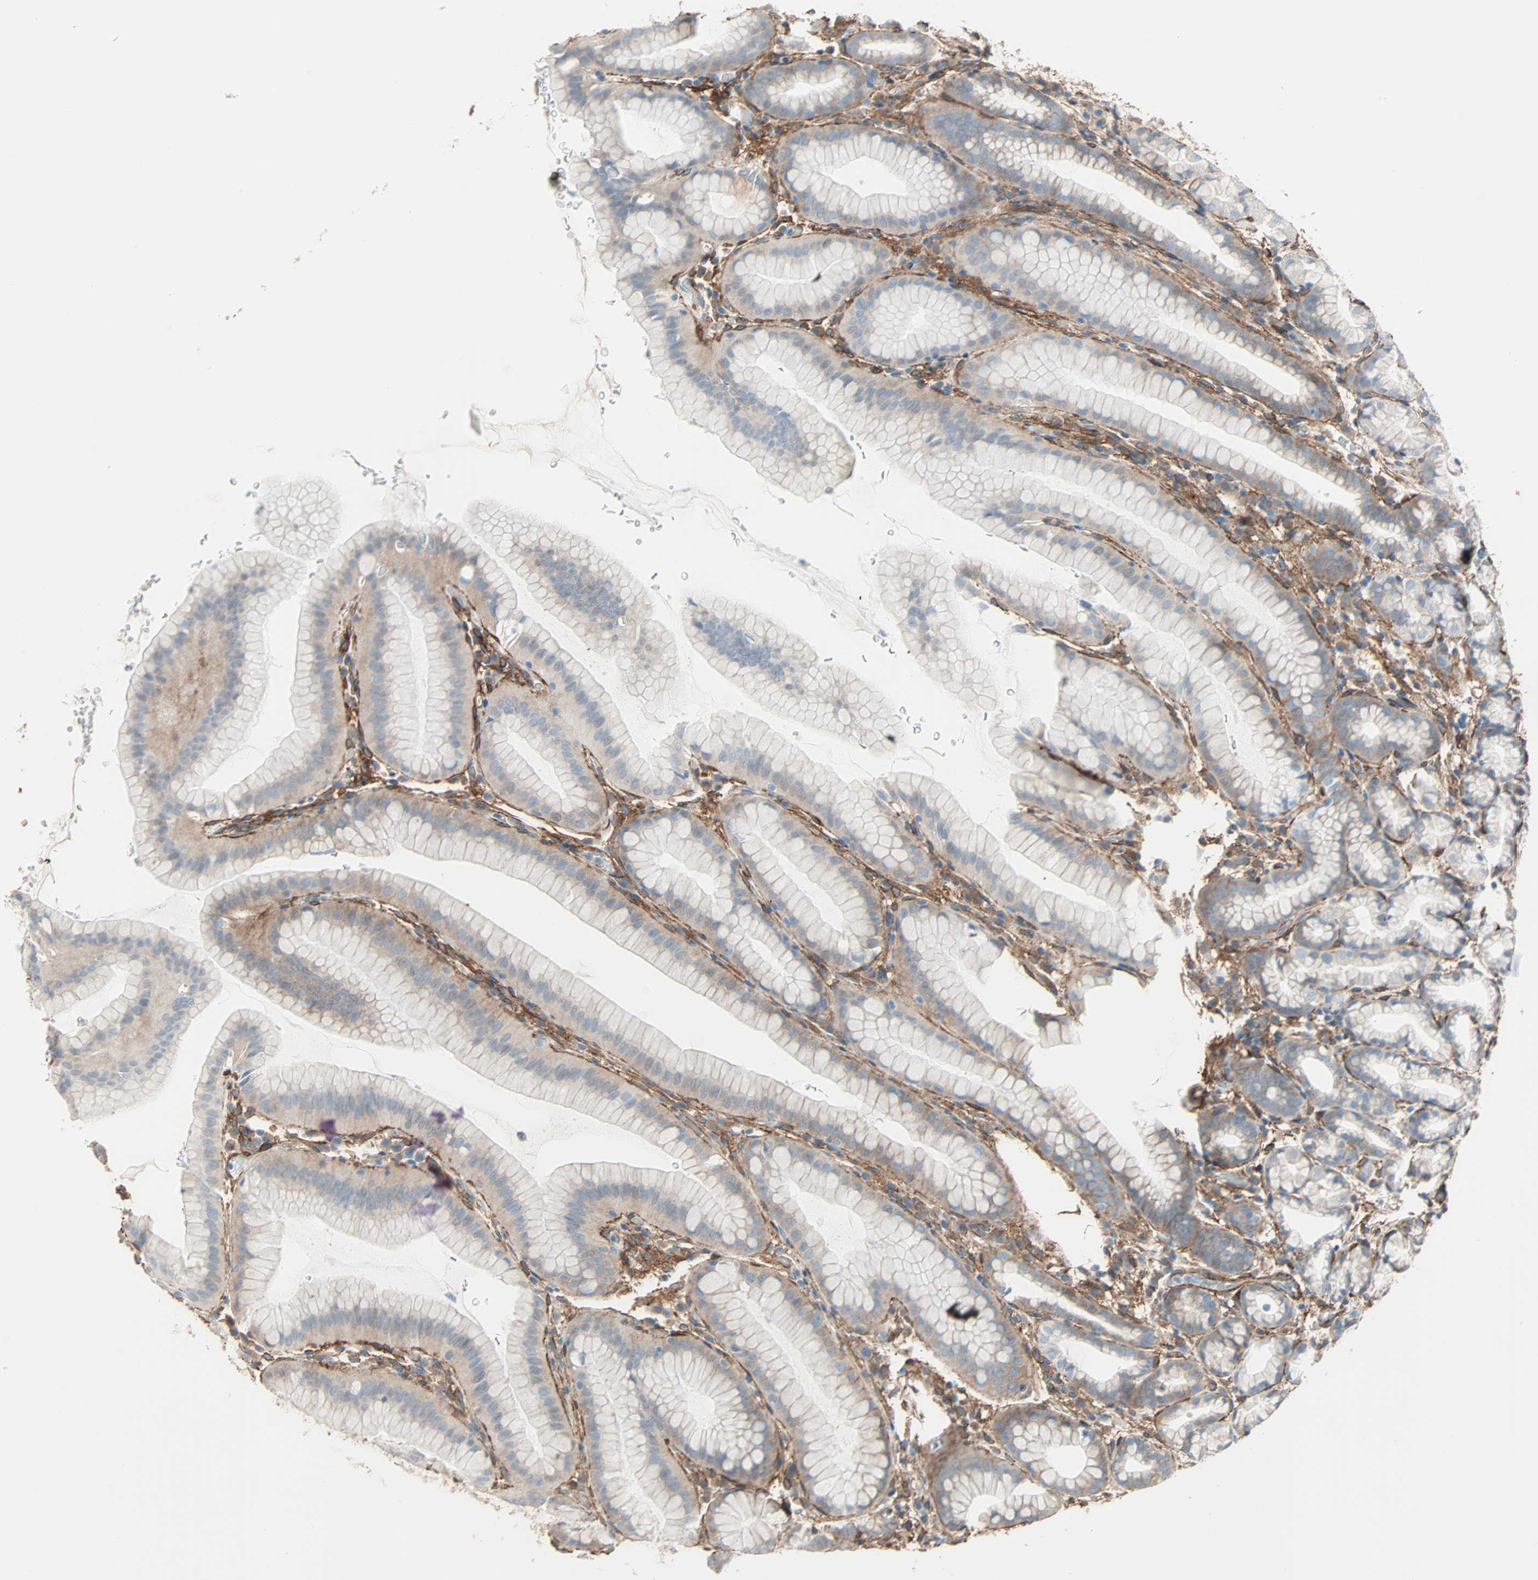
{"staining": {"intensity": "weak", "quantity": "25%-75%", "location": "cytoplasmic/membranous"}, "tissue": "stomach", "cell_type": "Glandular cells", "image_type": "normal", "snomed": [{"axis": "morphology", "description": "Normal tissue, NOS"}, {"axis": "topography", "description": "Stomach, upper"}], "caption": "Normal stomach demonstrates weak cytoplasmic/membranous positivity in about 25%-75% of glandular cells Using DAB (brown) and hematoxylin (blue) stains, captured at high magnification using brightfield microscopy..", "gene": "EPB41L2", "patient": {"sex": "male", "age": 68}}